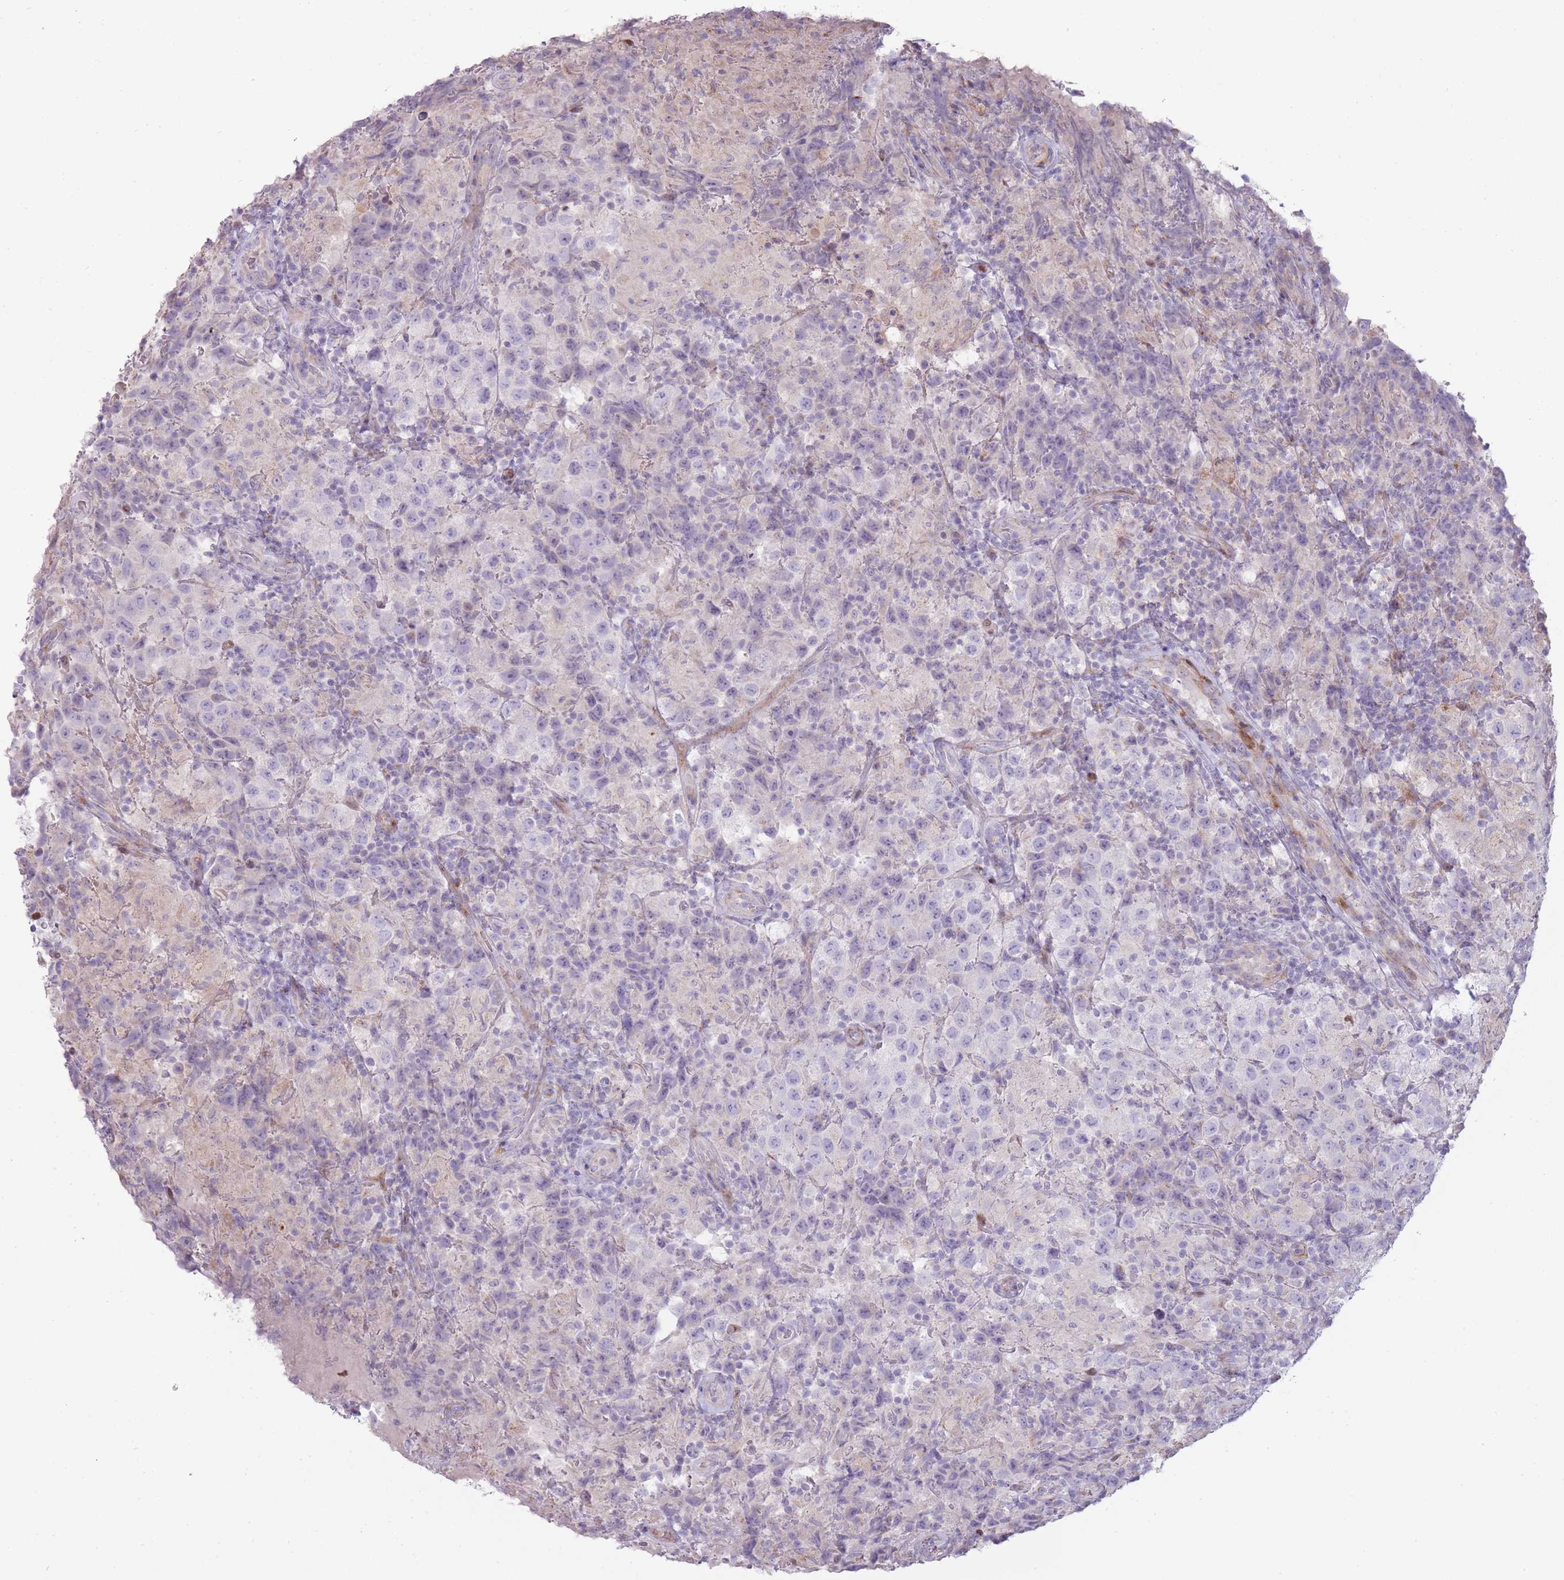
{"staining": {"intensity": "negative", "quantity": "none", "location": "none"}, "tissue": "testis cancer", "cell_type": "Tumor cells", "image_type": "cancer", "snomed": [{"axis": "morphology", "description": "Seminoma, NOS"}, {"axis": "morphology", "description": "Carcinoma, Embryonal, NOS"}, {"axis": "topography", "description": "Testis"}], "caption": "Testis cancer (seminoma) was stained to show a protein in brown. There is no significant expression in tumor cells.", "gene": "PPP3R2", "patient": {"sex": "male", "age": 41}}